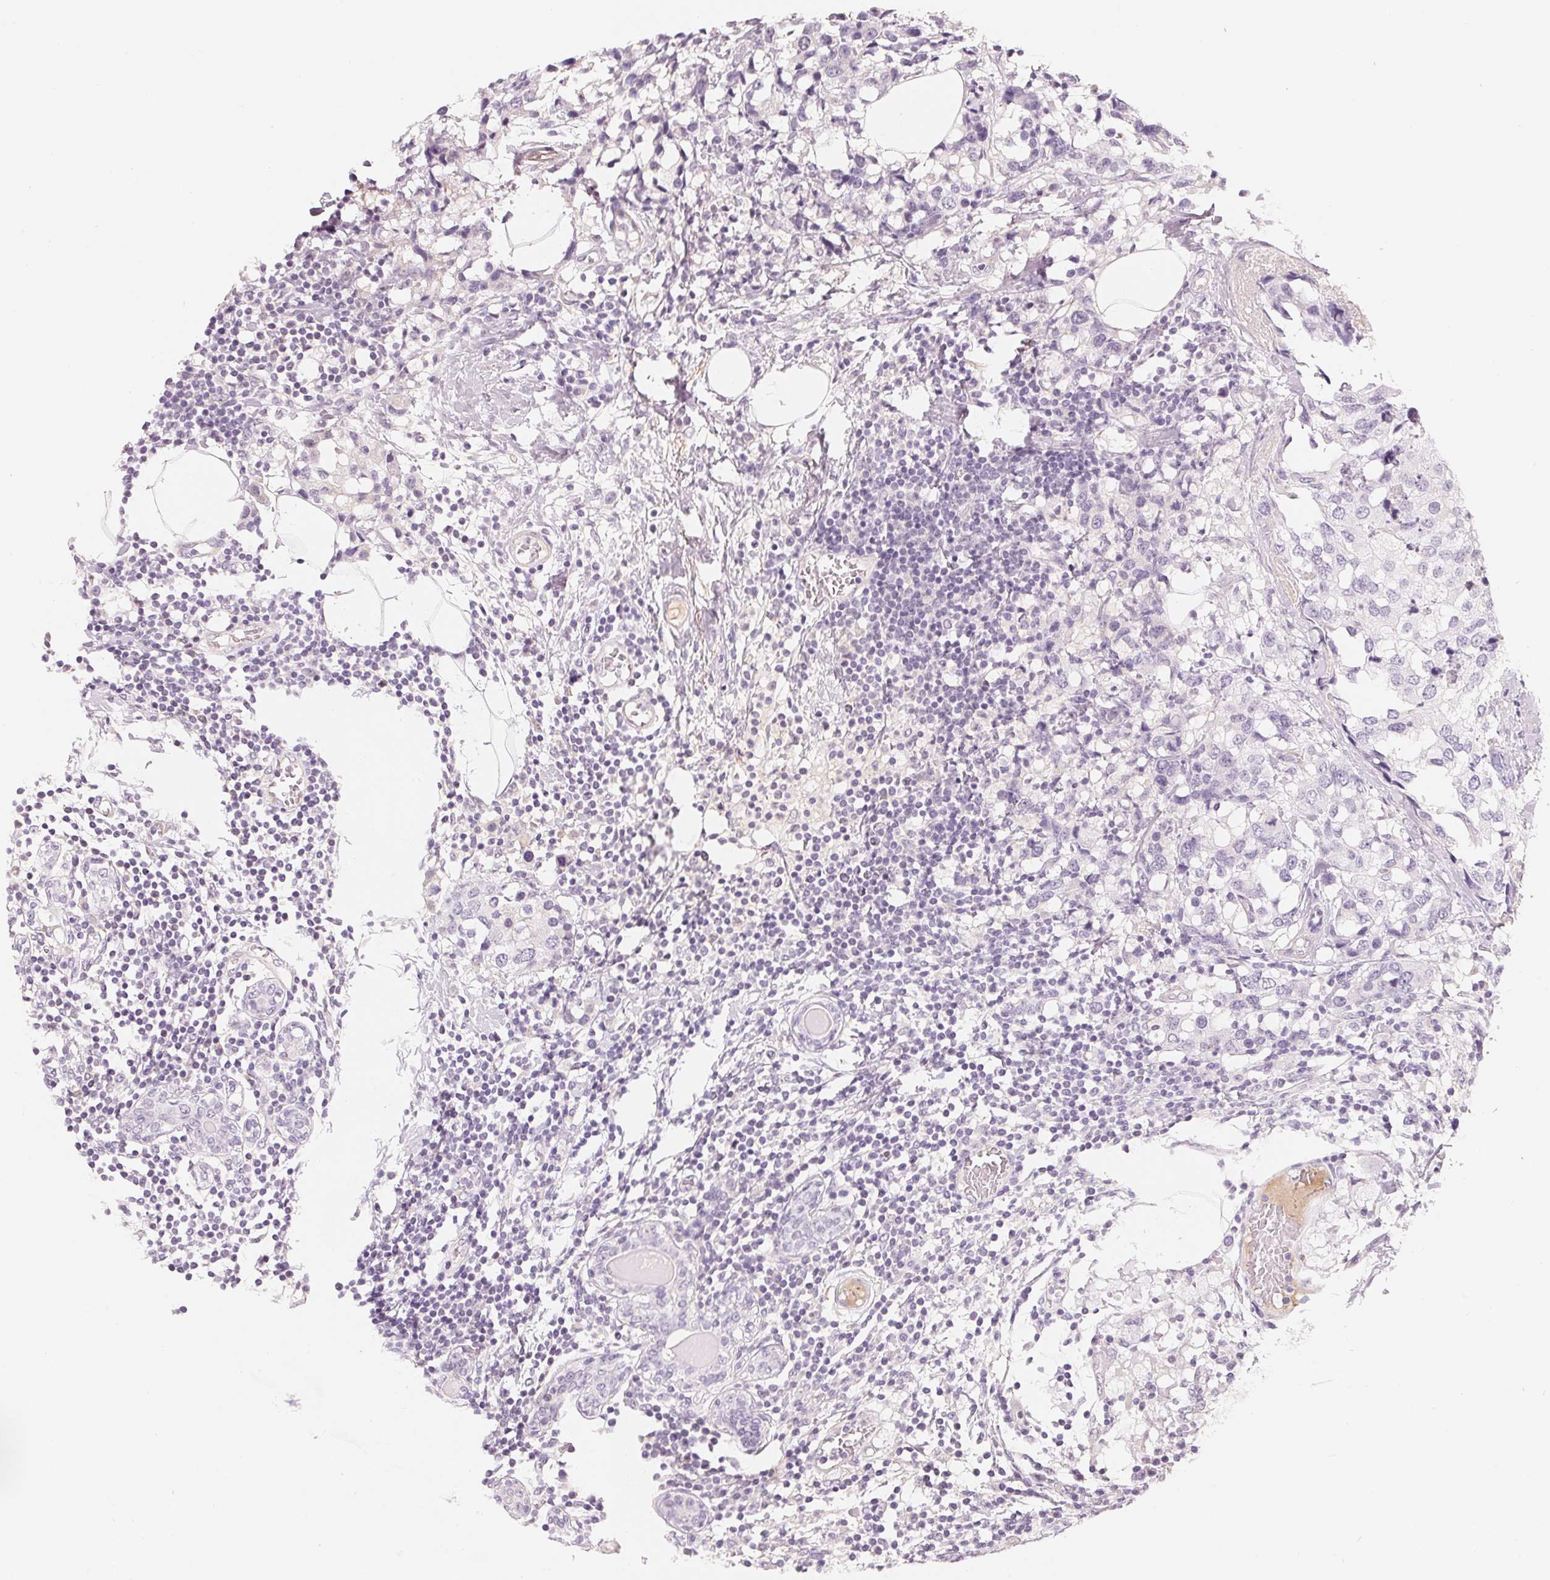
{"staining": {"intensity": "negative", "quantity": "none", "location": "none"}, "tissue": "breast cancer", "cell_type": "Tumor cells", "image_type": "cancer", "snomed": [{"axis": "morphology", "description": "Lobular carcinoma"}, {"axis": "topography", "description": "Breast"}], "caption": "DAB immunohistochemical staining of breast lobular carcinoma shows no significant expression in tumor cells.", "gene": "CFHR2", "patient": {"sex": "female", "age": 59}}